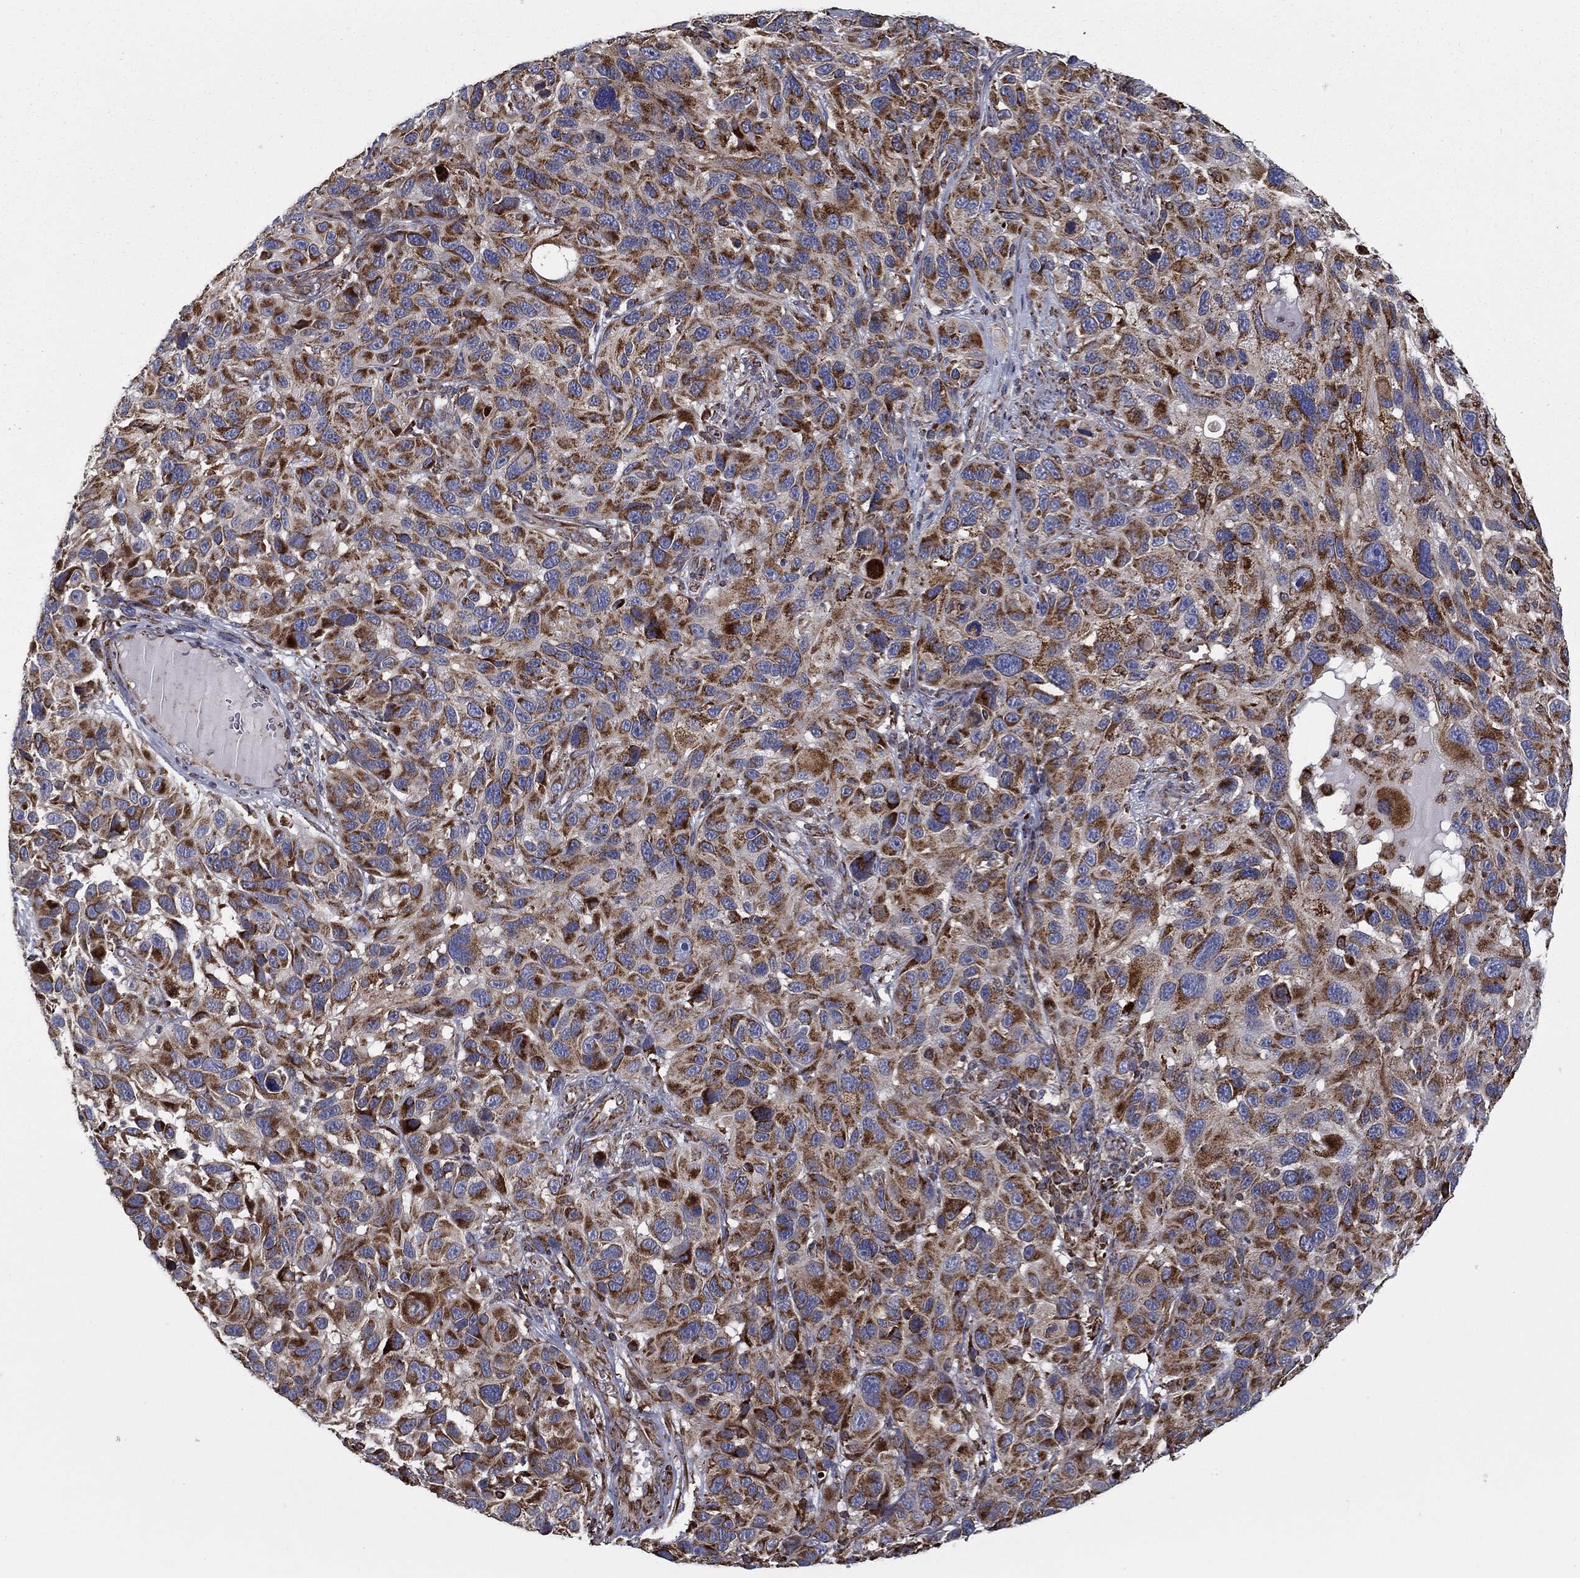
{"staining": {"intensity": "strong", "quantity": ">75%", "location": "cytoplasmic/membranous"}, "tissue": "melanoma", "cell_type": "Tumor cells", "image_type": "cancer", "snomed": [{"axis": "morphology", "description": "Malignant melanoma, NOS"}, {"axis": "topography", "description": "Skin"}], "caption": "The micrograph displays a brown stain indicating the presence of a protein in the cytoplasmic/membranous of tumor cells in melanoma. Nuclei are stained in blue.", "gene": "MT-CYB", "patient": {"sex": "male", "age": 53}}